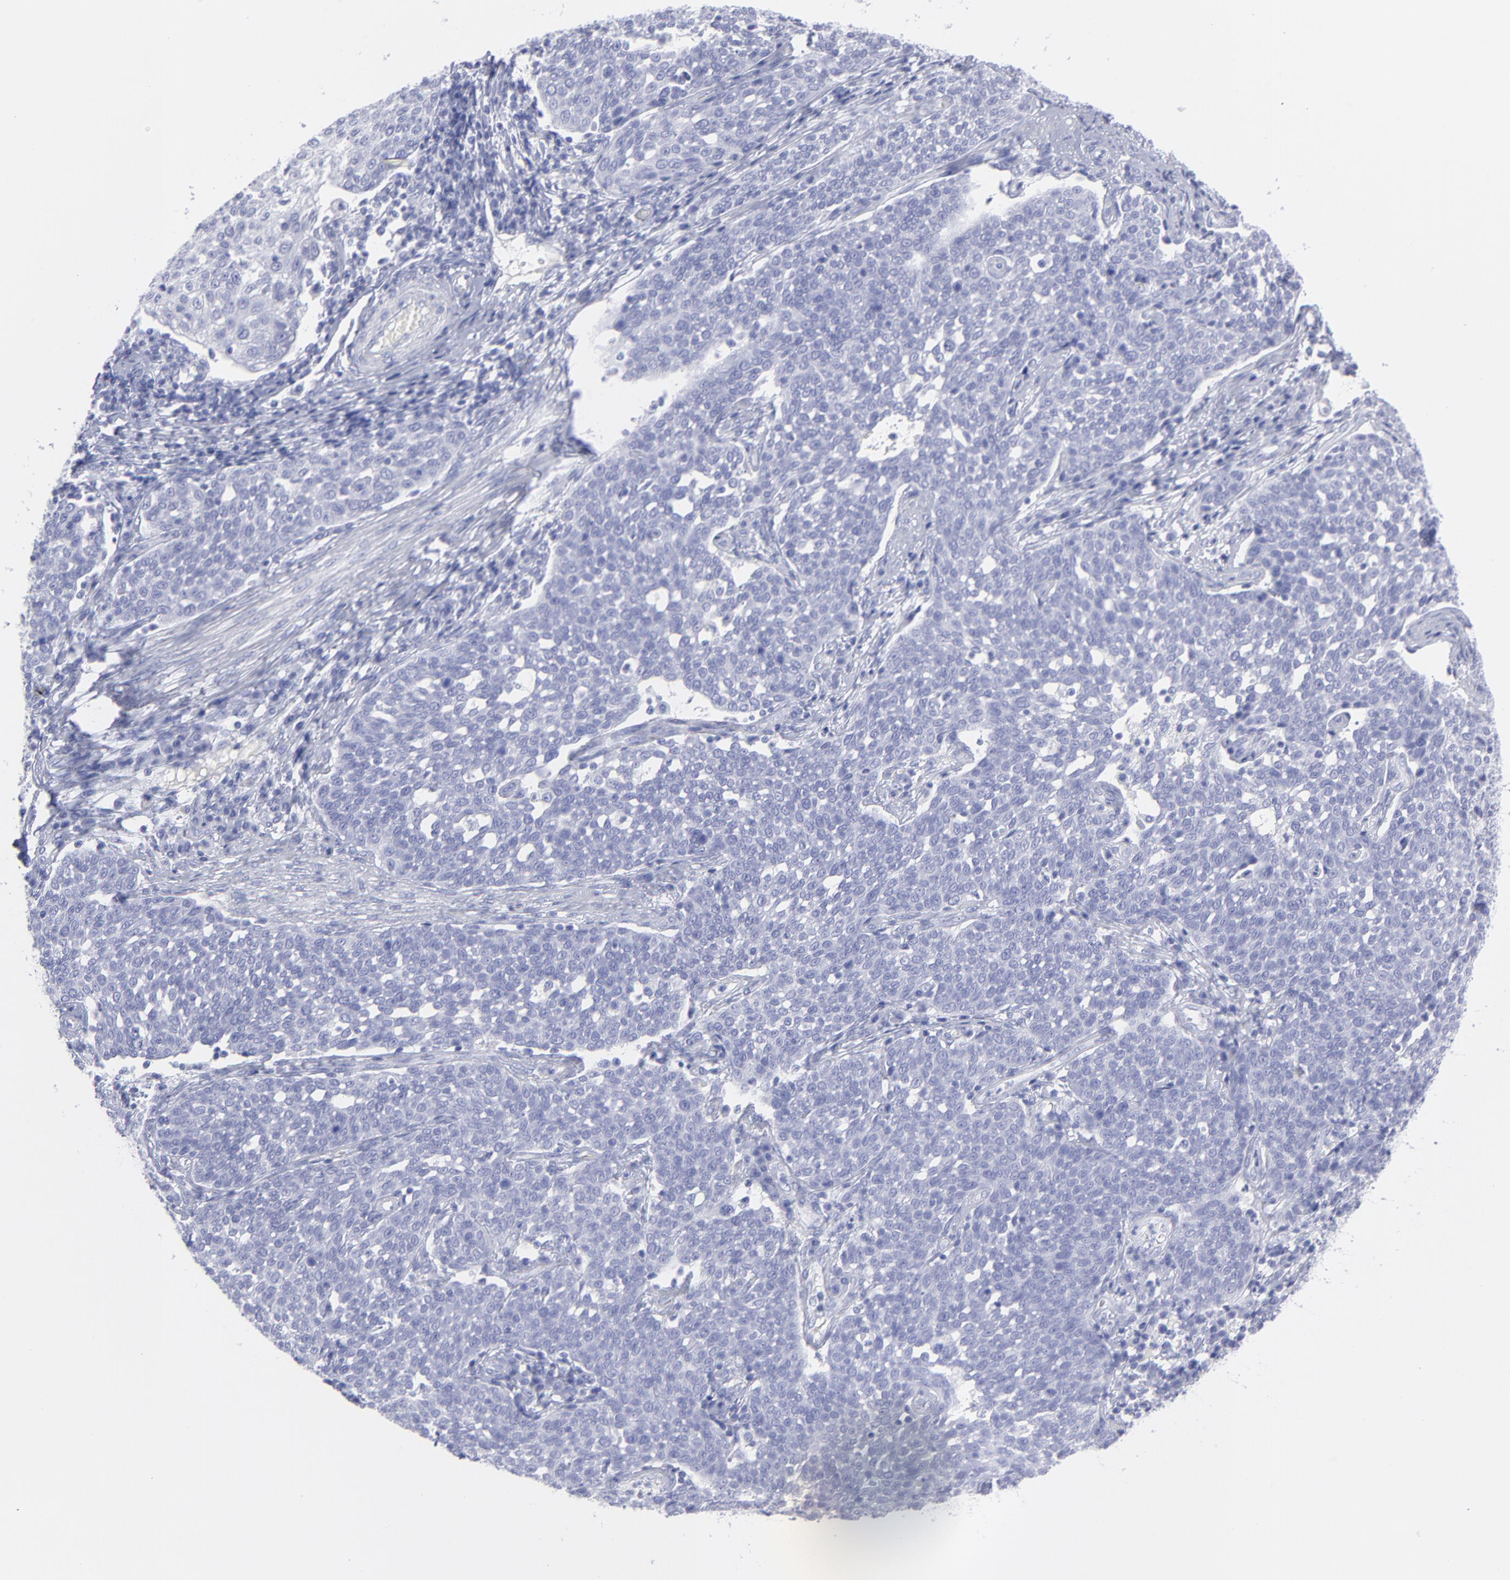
{"staining": {"intensity": "negative", "quantity": "none", "location": "none"}, "tissue": "cervical cancer", "cell_type": "Tumor cells", "image_type": "cancer", "snomed": [{"axis": "morphology", "description": "Squamous cell carcinoma, NOS"}, {"axis": "topography", "description": "Cervix"}], "caption": "IHC histopathology image of human cervical squamous cell carcinoma stained for a protein (brown), which displays no positivity in tumor cells.", "gene": "F13B", "patient": {"sex": "female", "age": 34}}